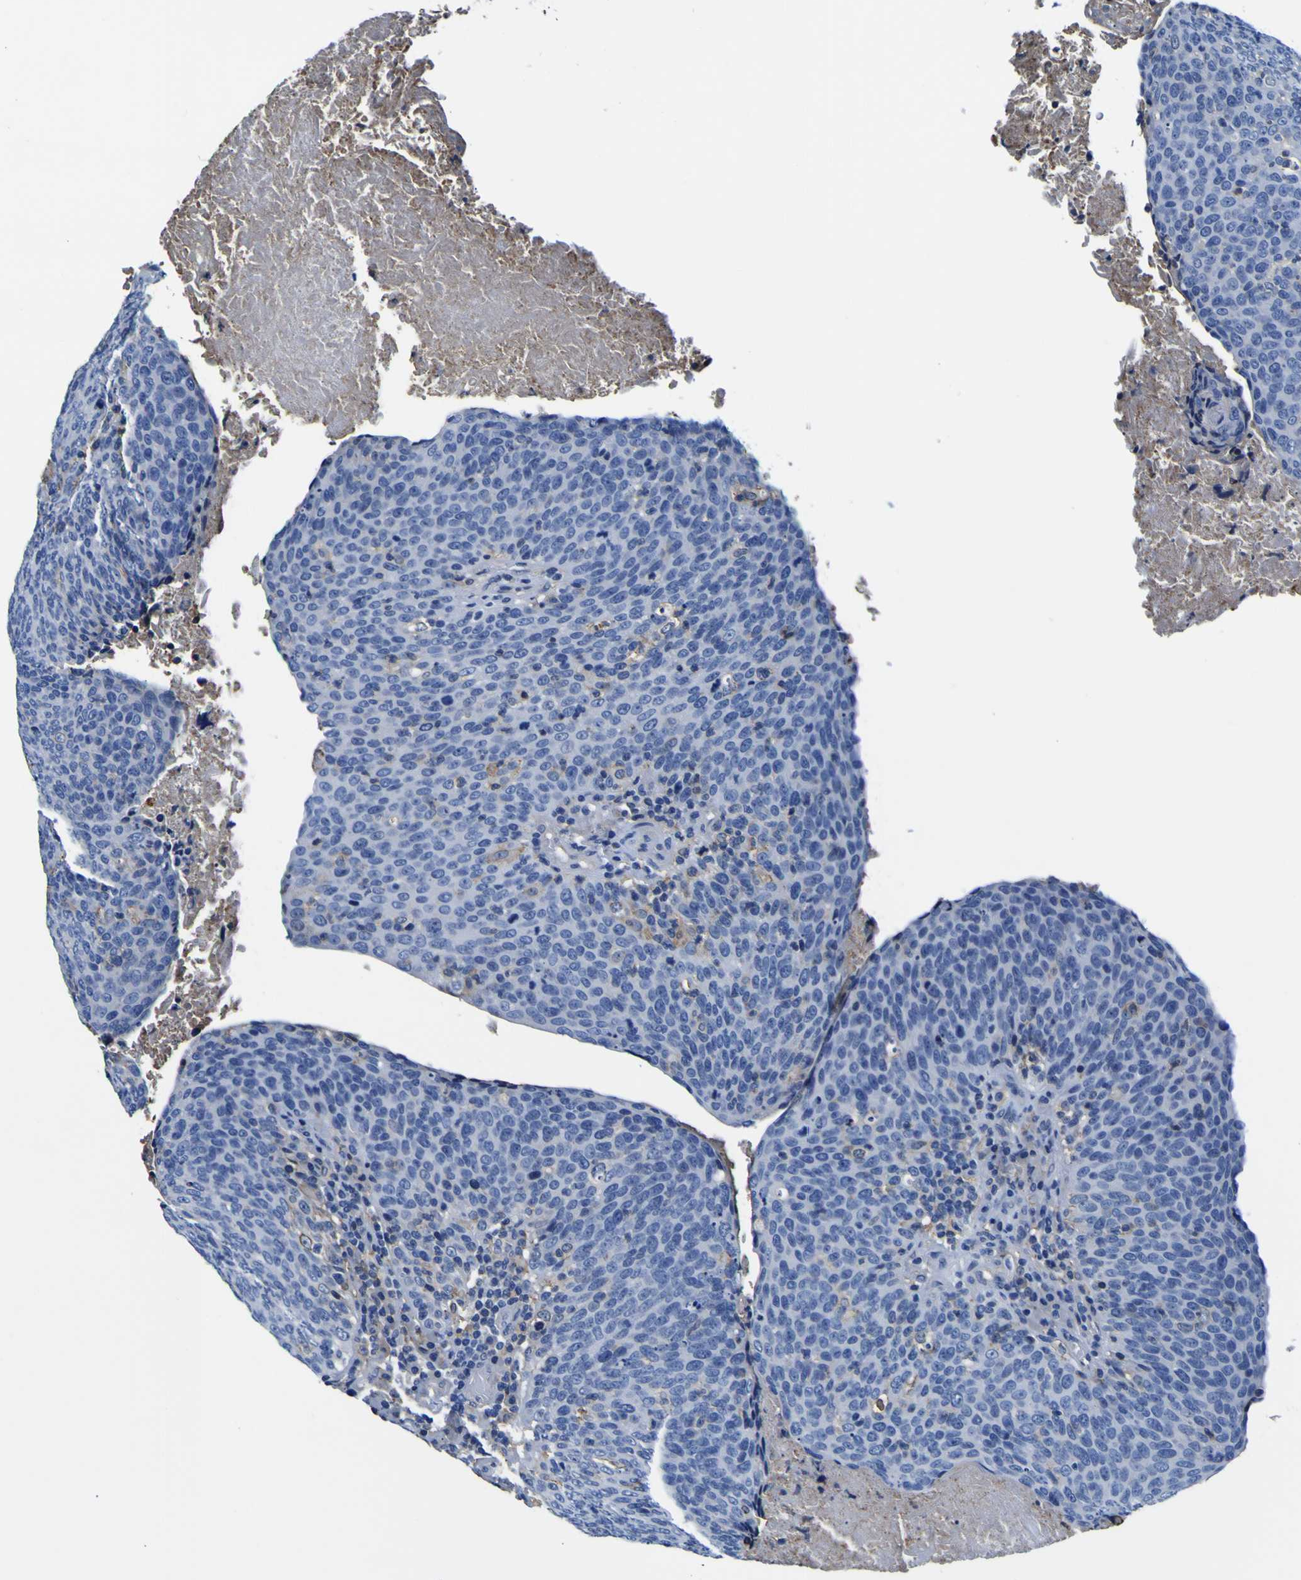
{"staining": {"intensity": "moderate", "quantity": "<25%", "location": "cytoplasmic/membranous"}, "tissue": "head and neck cancer", "cell_type": "Tumor cells", "image_type": "cancer", "snomed": [{"axis": "morphology", "description": "Squamous cell carcinoma, NOS"}, {"axis": "morphology", "description": "Squamous cell carcinoma, metastatic, NOS"}, {"axis": "topography", "description": "Lymph node"}, {"axis": "topography", "description": "Head-Neck"}], "caption": "A brown stain labels moderate cytoplasmic/membranous positivity of a protein in human head and neck cancer (metastatic squamous cell carcinoma) tumor cells. The staining was performed using DAB (3,3'-diaminobenzidine), with brown indicating positive protein expression. Nuclei are stained blue with hematoxylin.", "gene": "PXDN", "patient": {"sex": "male", "age": 62}}